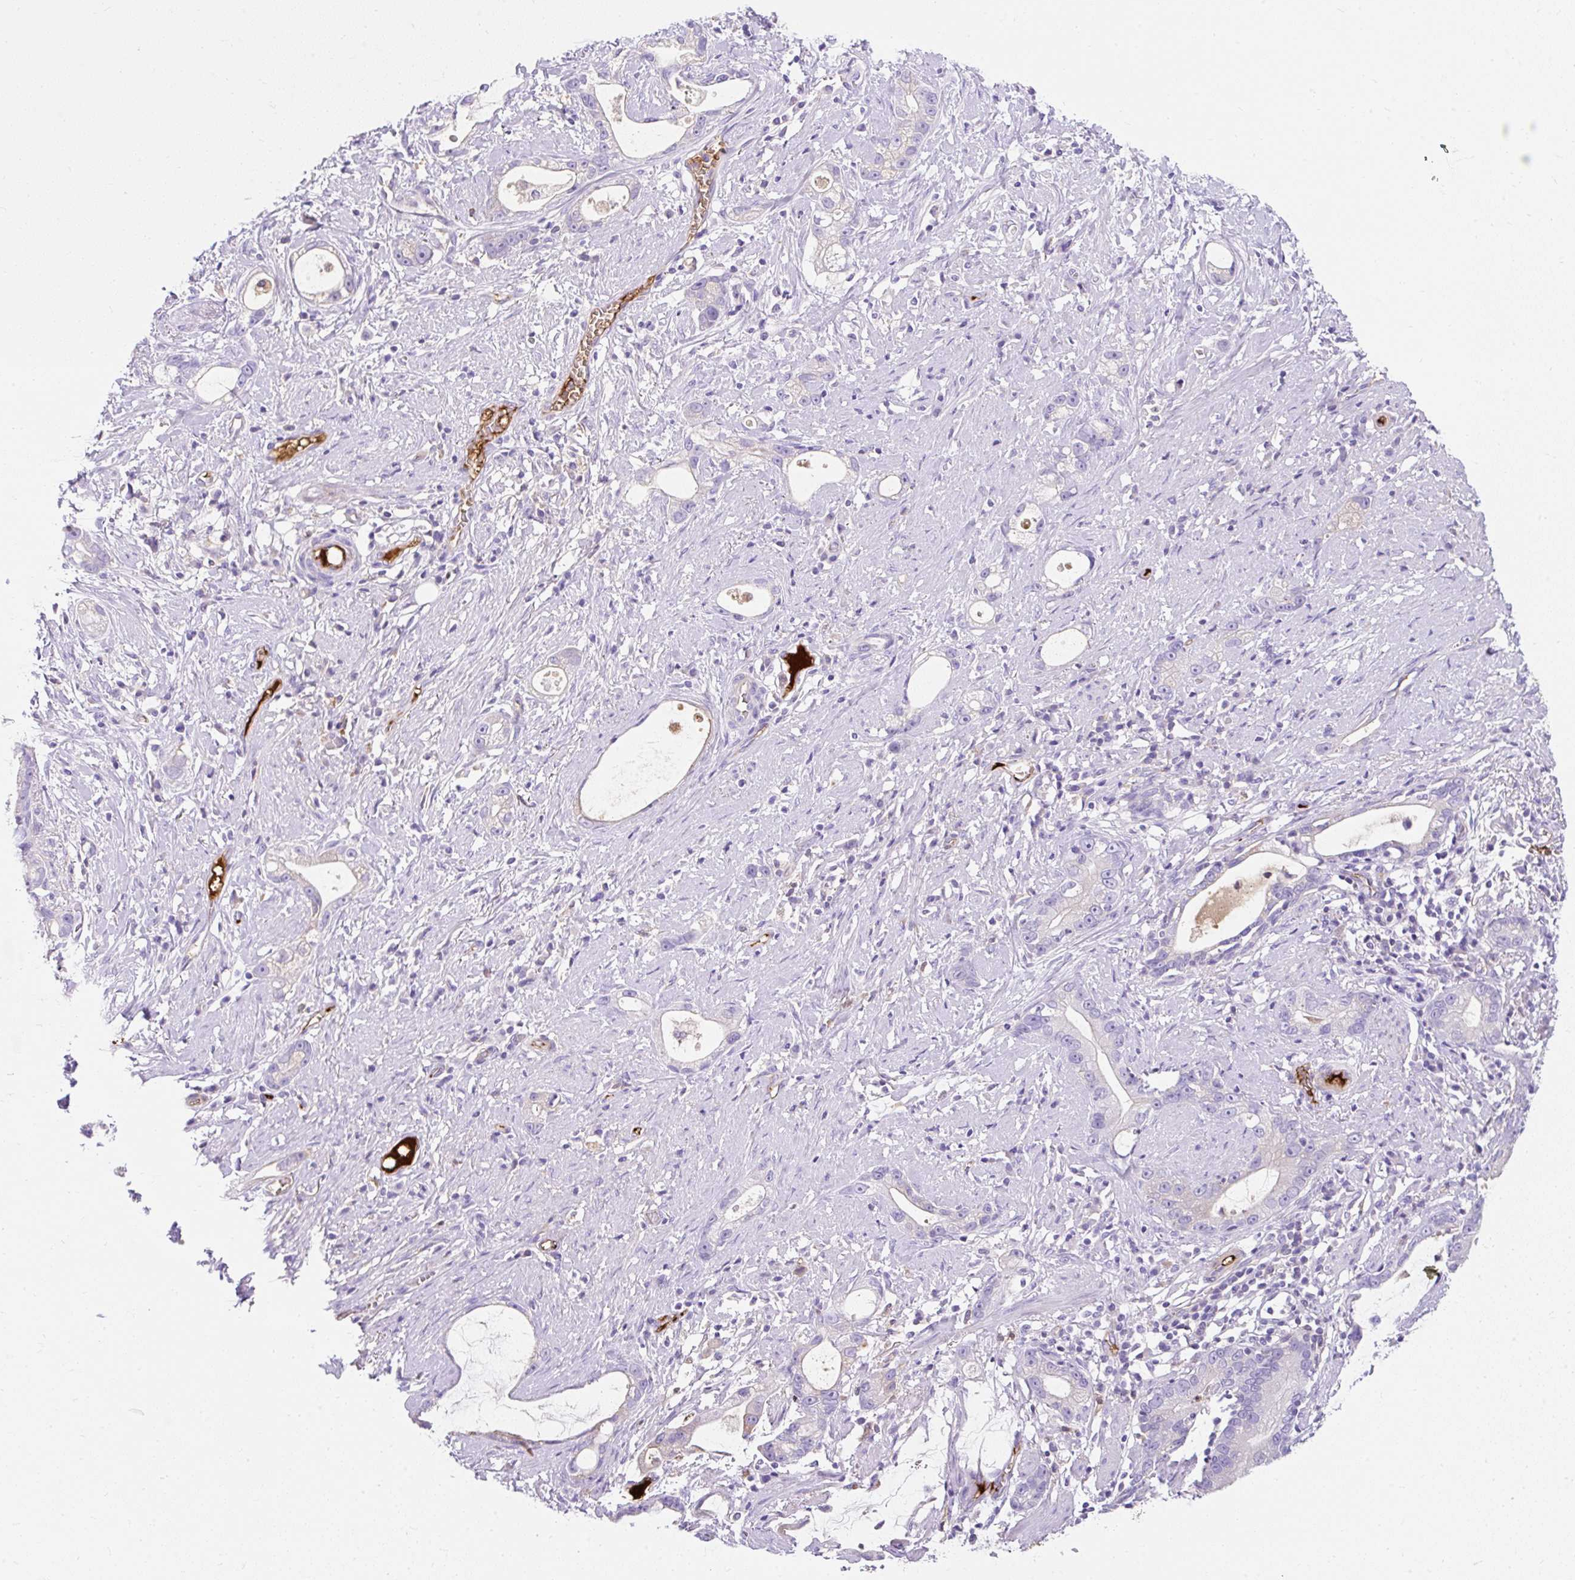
{"staining": {"intensity": "negative", "quantity": "none", "location": "none"}, "tissue": "stomach cancer", "cell_type": "Tumor cells", "image_type": "cancer", "snomed": [{"axis": "morphology", "description": "Adenocarcinoma, NOS"}, {"axis": "topography", "description": "Stomach"}], "caption": "There is no significant positivity in tumor cells of adenocarcinoma (stomach).", "gene": "APOC4-APOC2", "patient": {"sex": "male", "age": 55}}